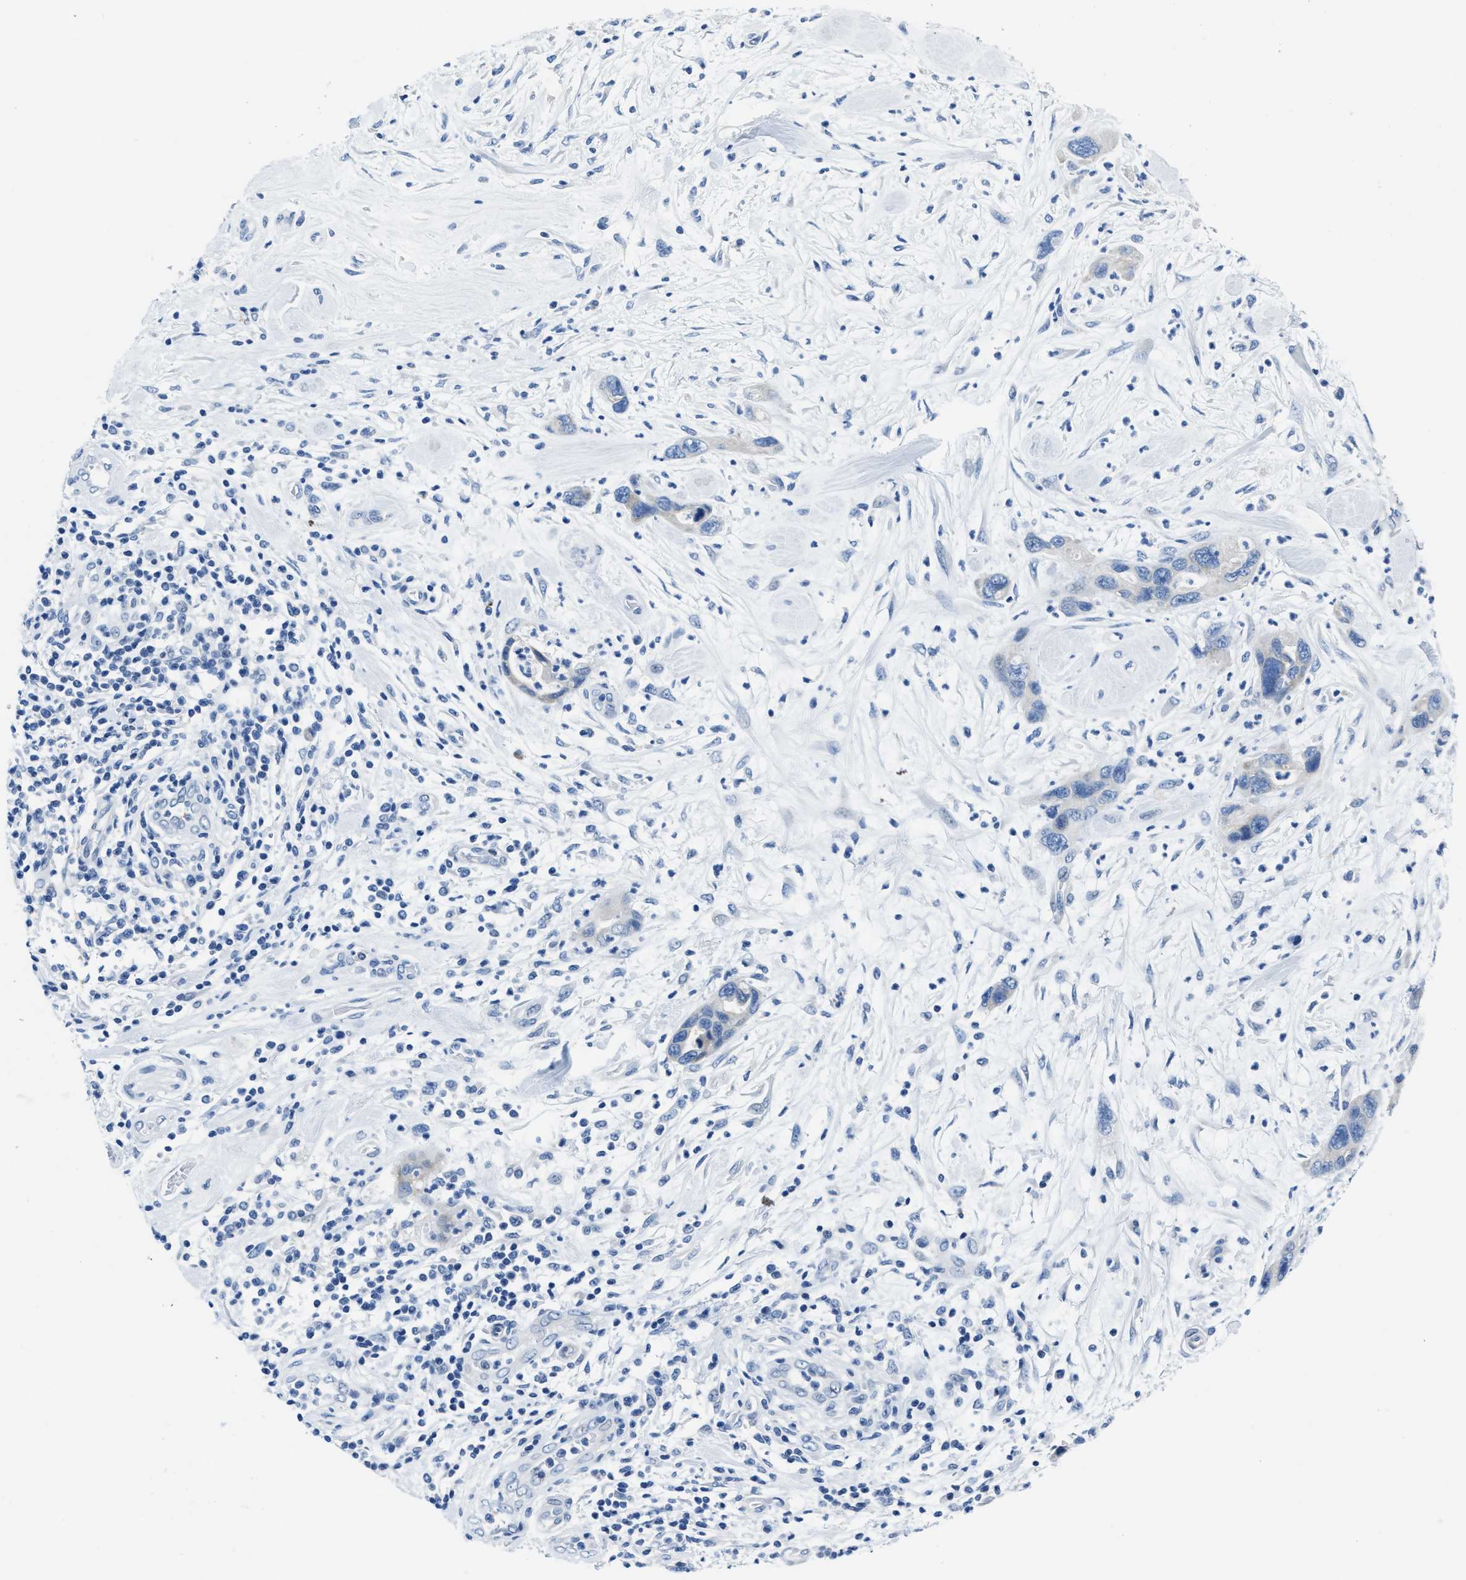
{"staining": {"intensity": "negative", "quantity": "none", "location": "none"}, "tissue": "pancreatic cancer", "cell_type": "Tumor cells", "image_type": "cancer", "snomed": [{"axis": "morphology", "description": "Adenocarcinoma, NOS"}, {"axis": "topography", "description": "Pancreas"}], "caption": "Immunohistochemical staining of pancreatic adenocarcinoma demonstrates no significant positivity in tumor cells.", "gene": "ASZ1", "patient": {"sex": "female", "age": 70}}